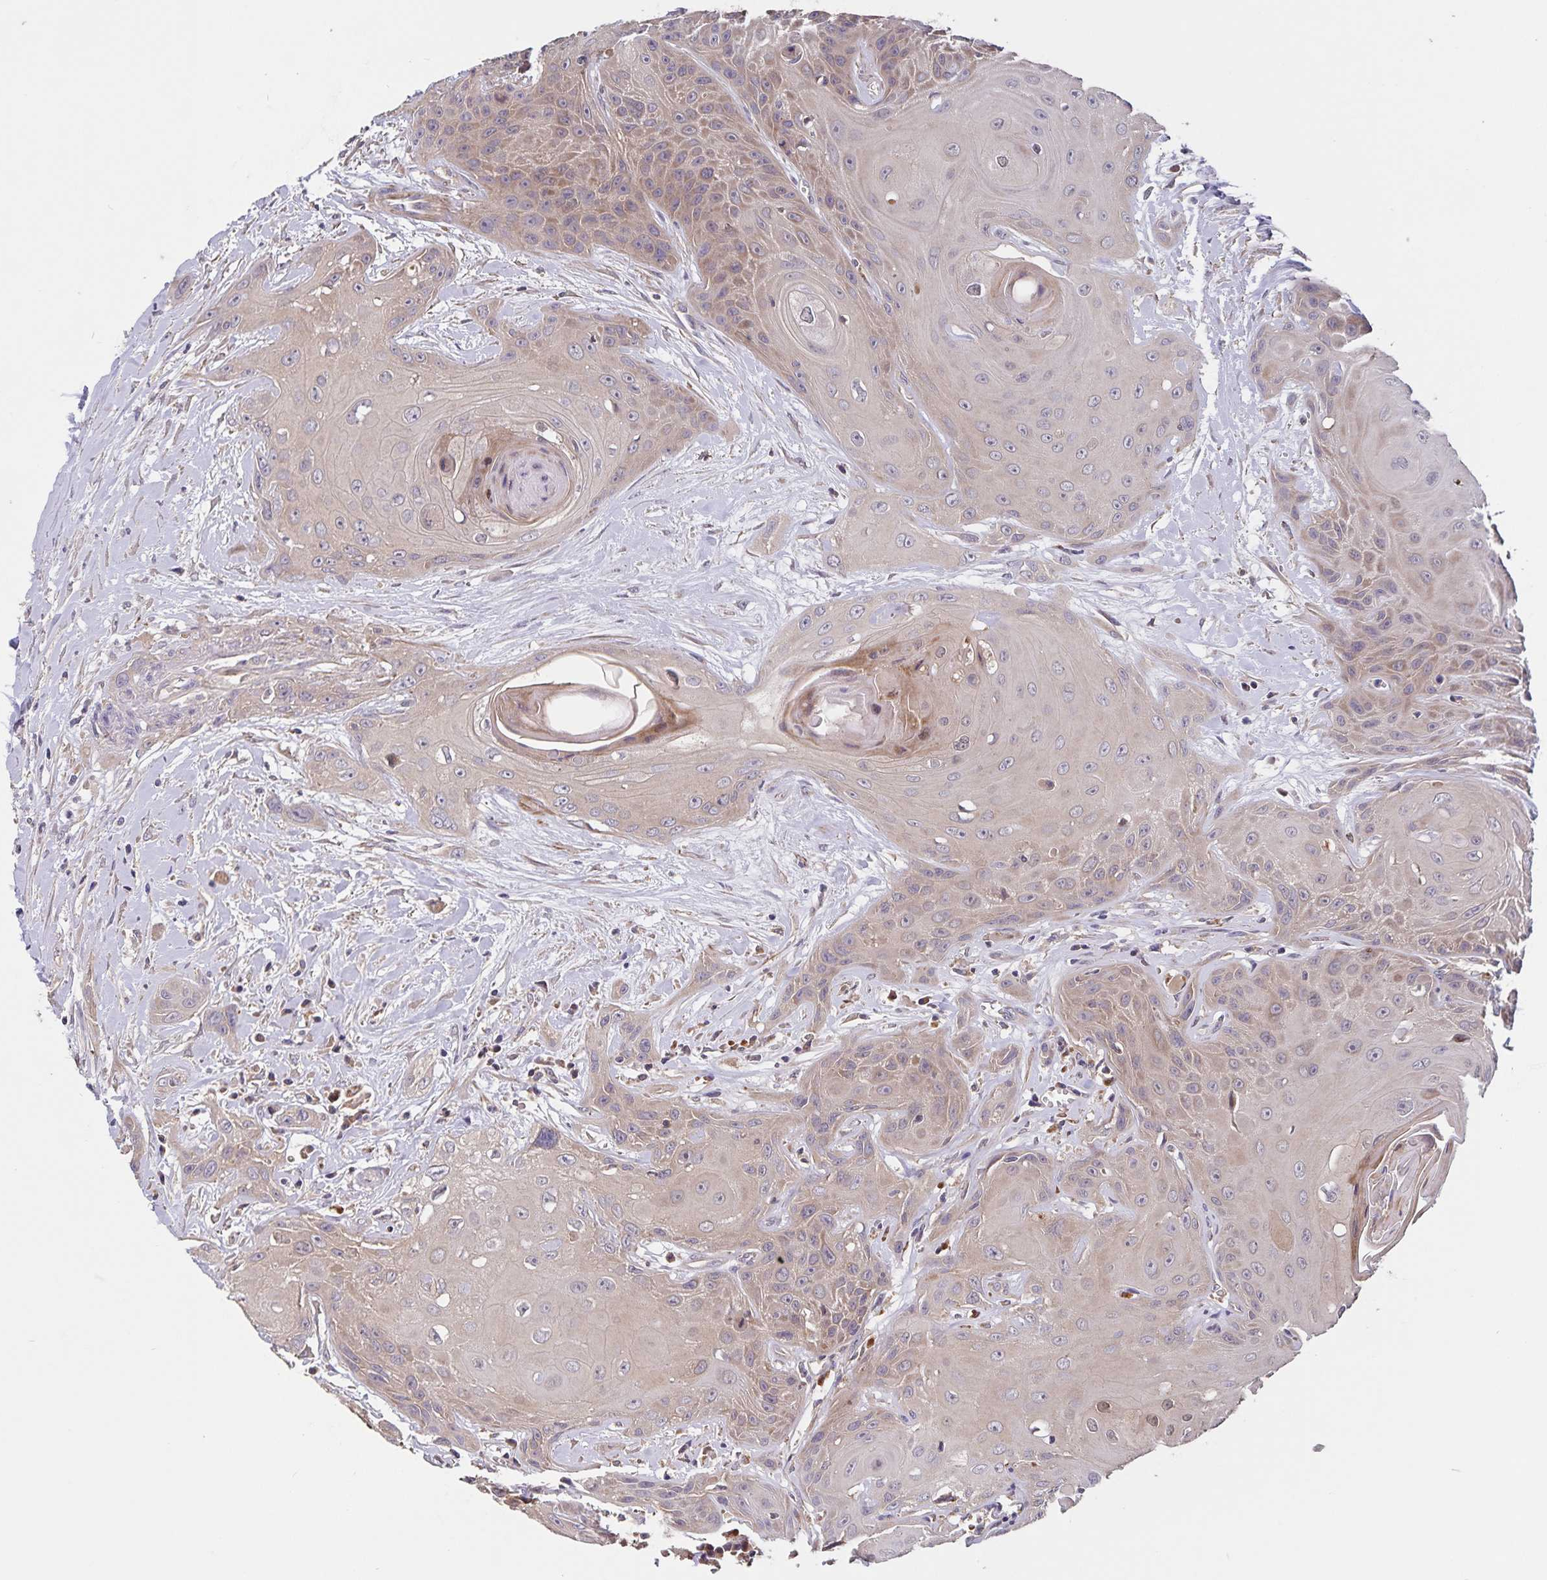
{"staining": {"intensity": "weak", "quantity": "25%-75%", "location": "cytoplasmic/membranous"}, "tissue": "head and neck cancer", "cell_type": "Tumor cells", "image_type": "cancer", "snomed": [{"axis": "morphology", "description": "Squamous cell carcinoma, NOS"}, {"axis": "topography", "description": "Head-Neck"}], "caption": "Immunohistochemistry (IHC) image of neoplastic tissue: human head and neck cancer (squamous cell carcinoma) stained using immunohistochemistry (IHC) reveals low levels of weak protein expression localized specifically in the cytoplasmic/membranous of tumor cells, appearing as a cytoplasmic/membranous brown color.", "gene": "FBXL16", "patient": {"sex": "female", "age": 73}}